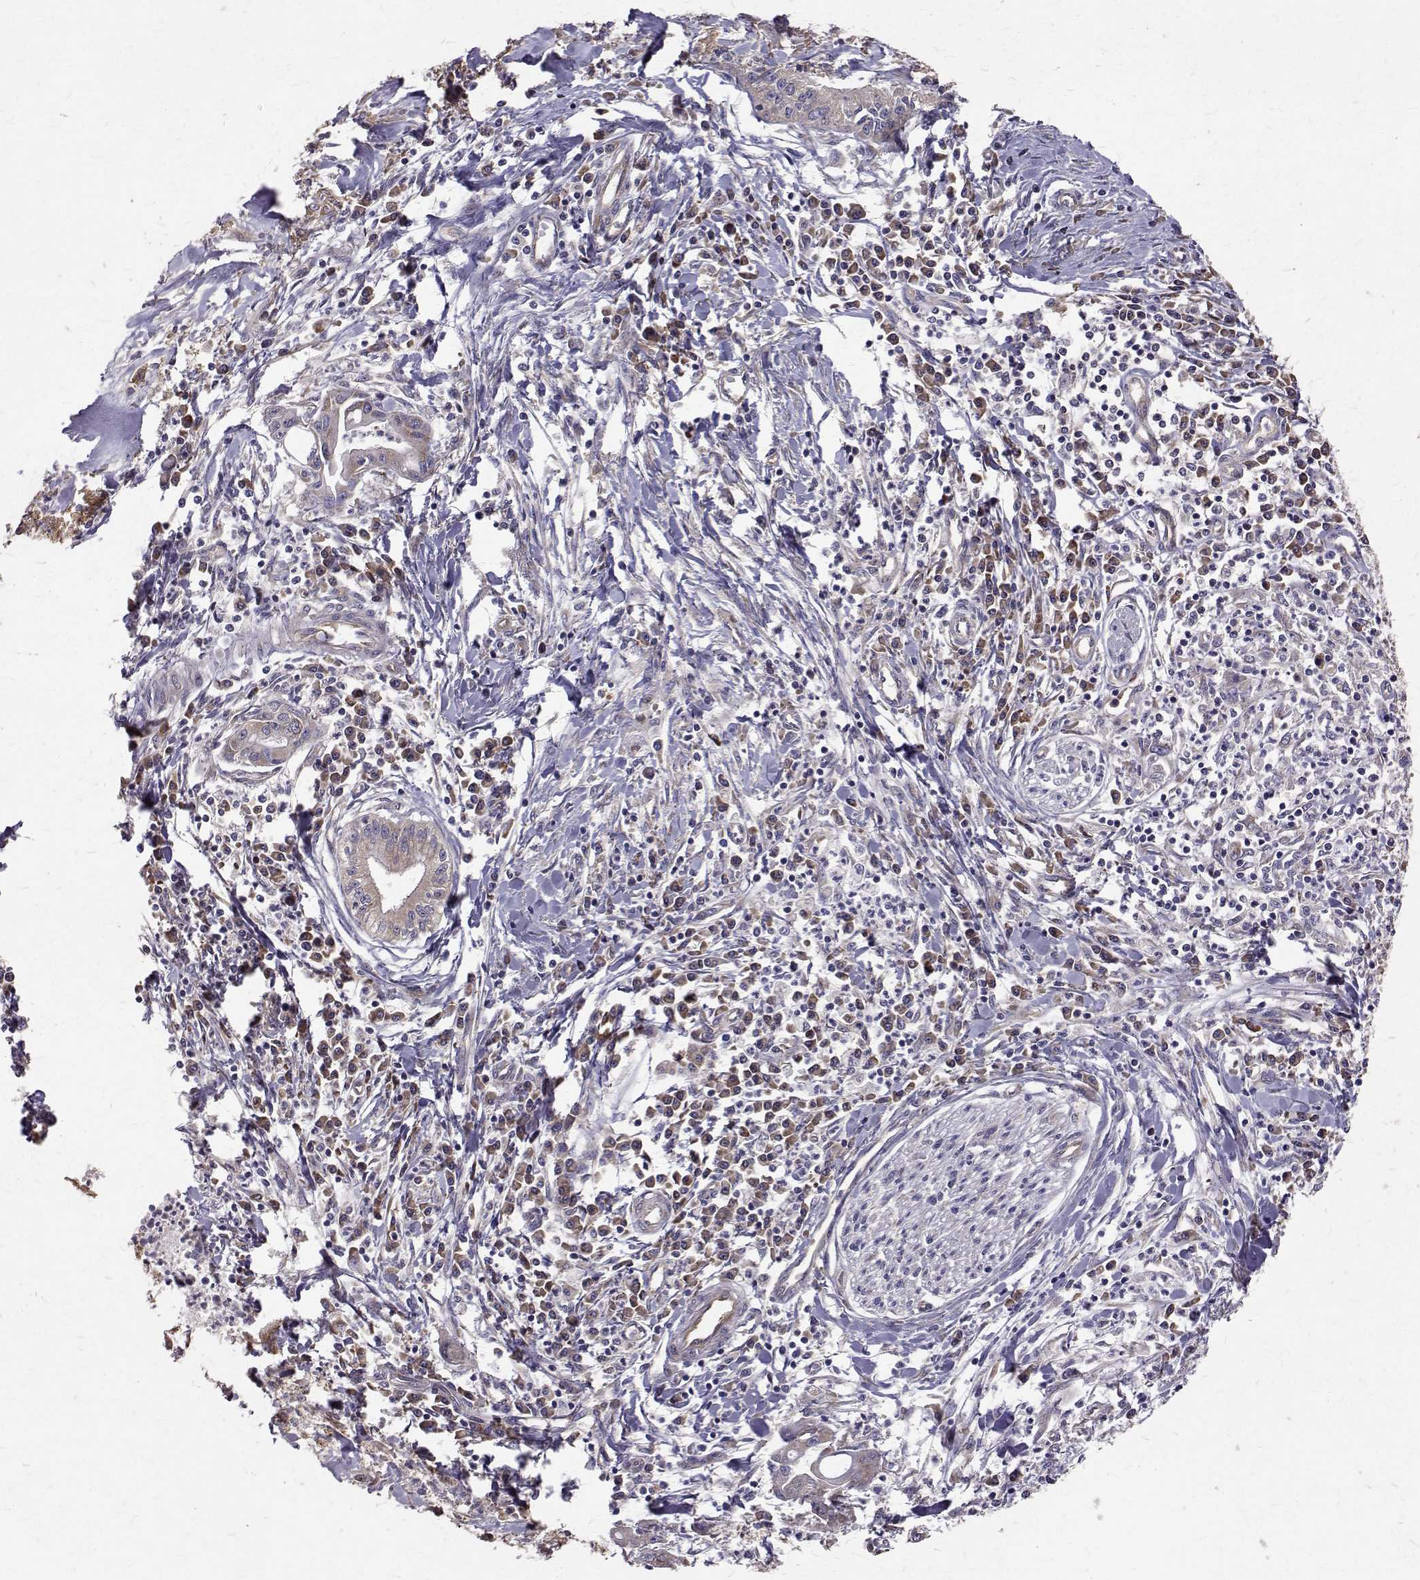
{"staining": {"intensity": "moderate", "quantity": ">75%", "location": "cytoplasmic/membranous"}, "tissue": "pancreatic cancer", "cell_type": "Tumor cells", "image_type": "cancer", "snomed": [{"axis": "morphology", "description": "Adenocarcinoma, NOS"}, {"axis": "topography", "description": "Pancreas"}], "caption": "DAB immunohistochemical staining of pancreatic cancer (adenocarcinoma) exhibits moderate cytoplasmic/membranous protein expression in approximately >75% of tumor cells.", "gene": "FARSB", "patient": {"sex": "male", "age": 72}}